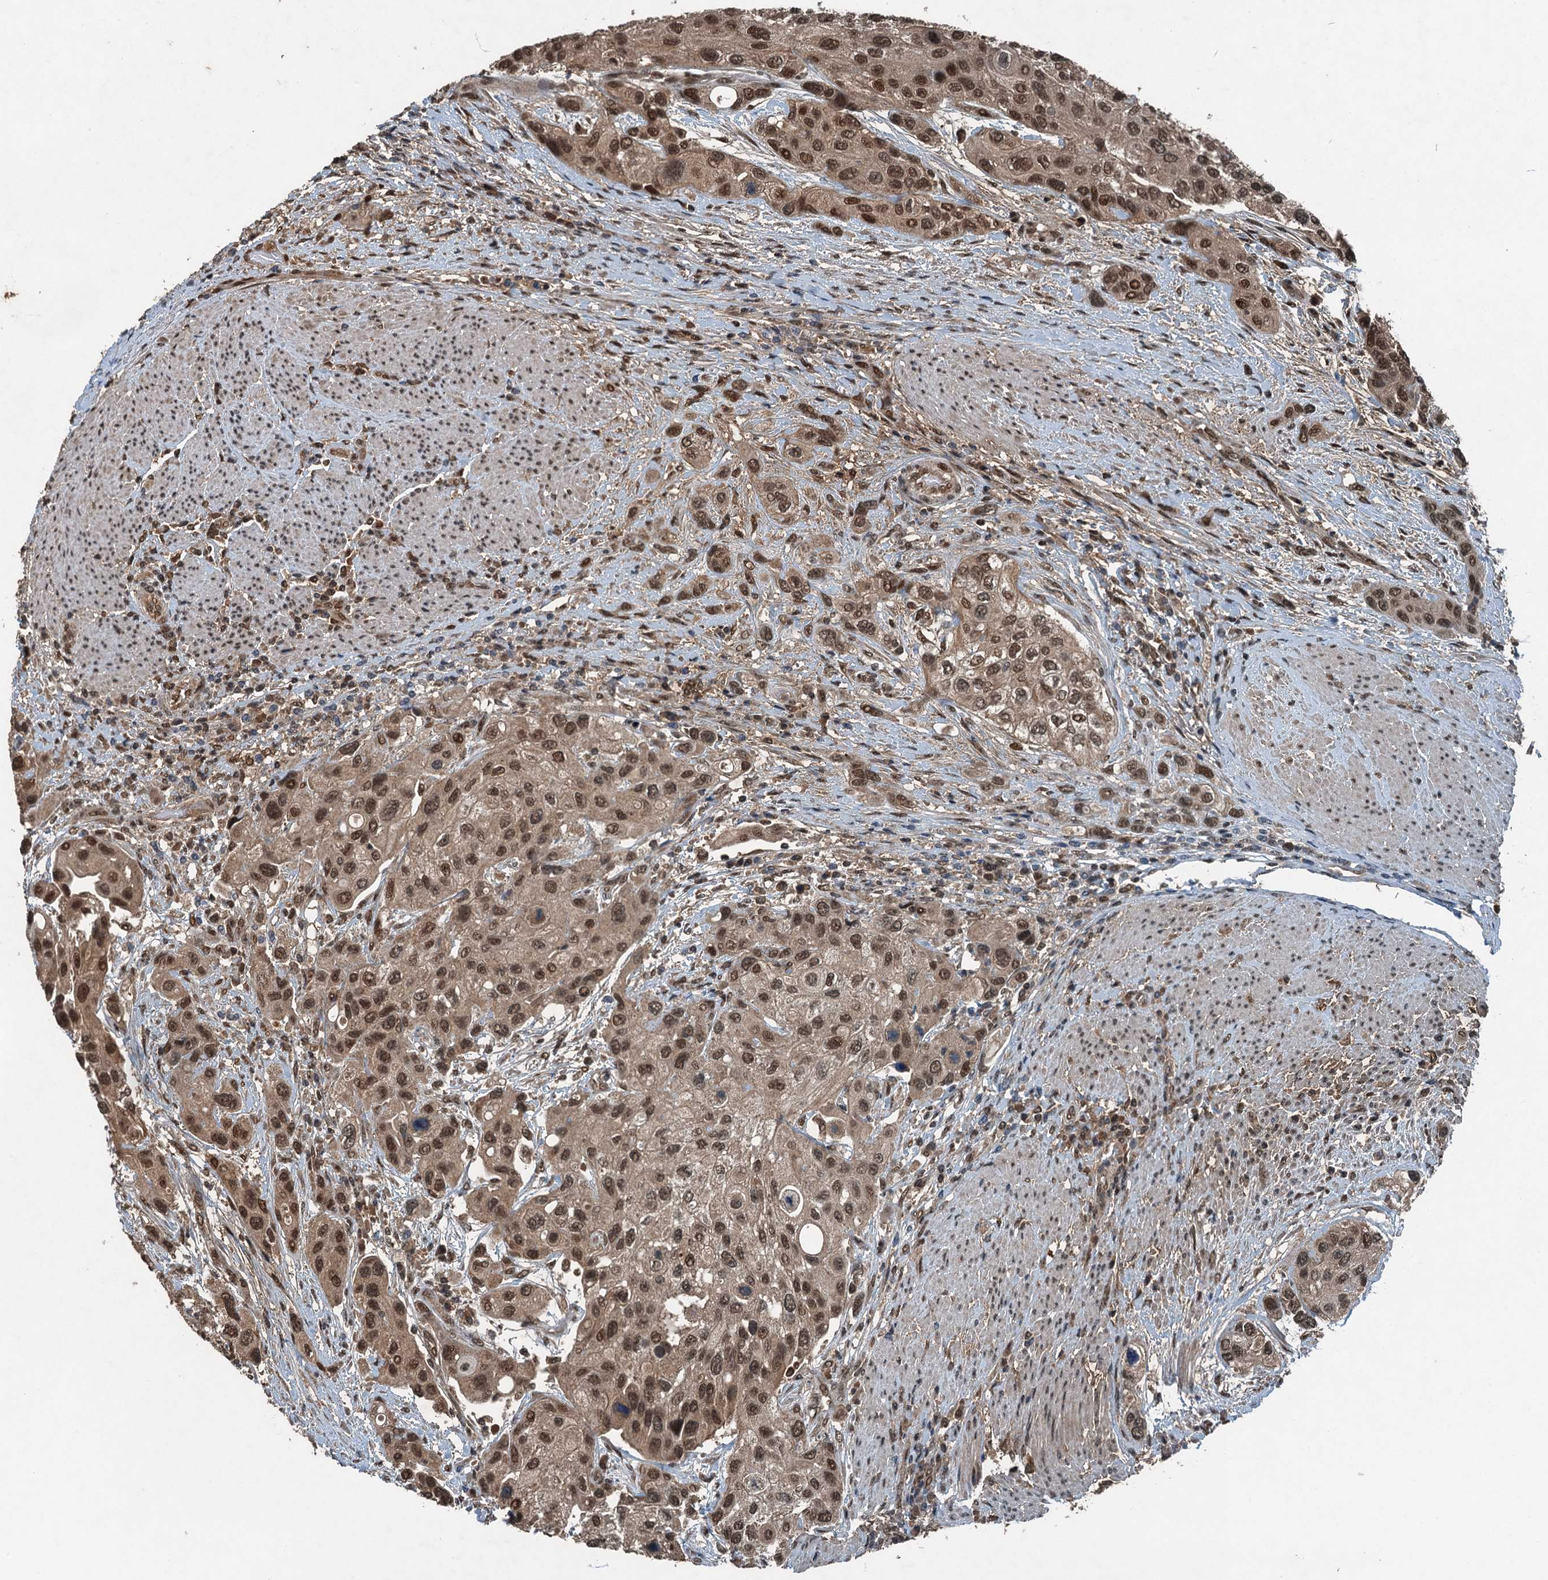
{"staining": {"intensity": "strong", "quantity": ">75%", "location": "cytoplasmic/membranous,nuclear"}, "tissue": "urothelial cancer", "cell_type": "Tumor cells", "image_type": "cancer", "snomed": [{"axis": "morphology", "description": "Normal tissue, NOS"}, {"axis": "morphology", "description": "Urothelial carcinoma, High grade"}, {"axis": "topography", "description": "Vascular tissue"}, {"axis": "topography", "description": "Urinary bladder"}], "caption": "This micrograph displays urothelial cancer stained with immunohistochemistry to label a protein in brown. The cytoplasmic/membranous and nuclear of tumor cells show strong positivity for the protein. Nuclei are counter-stained blue.", "gene": "UBXN6", "patient": {"sex": "female", "age": 56}}